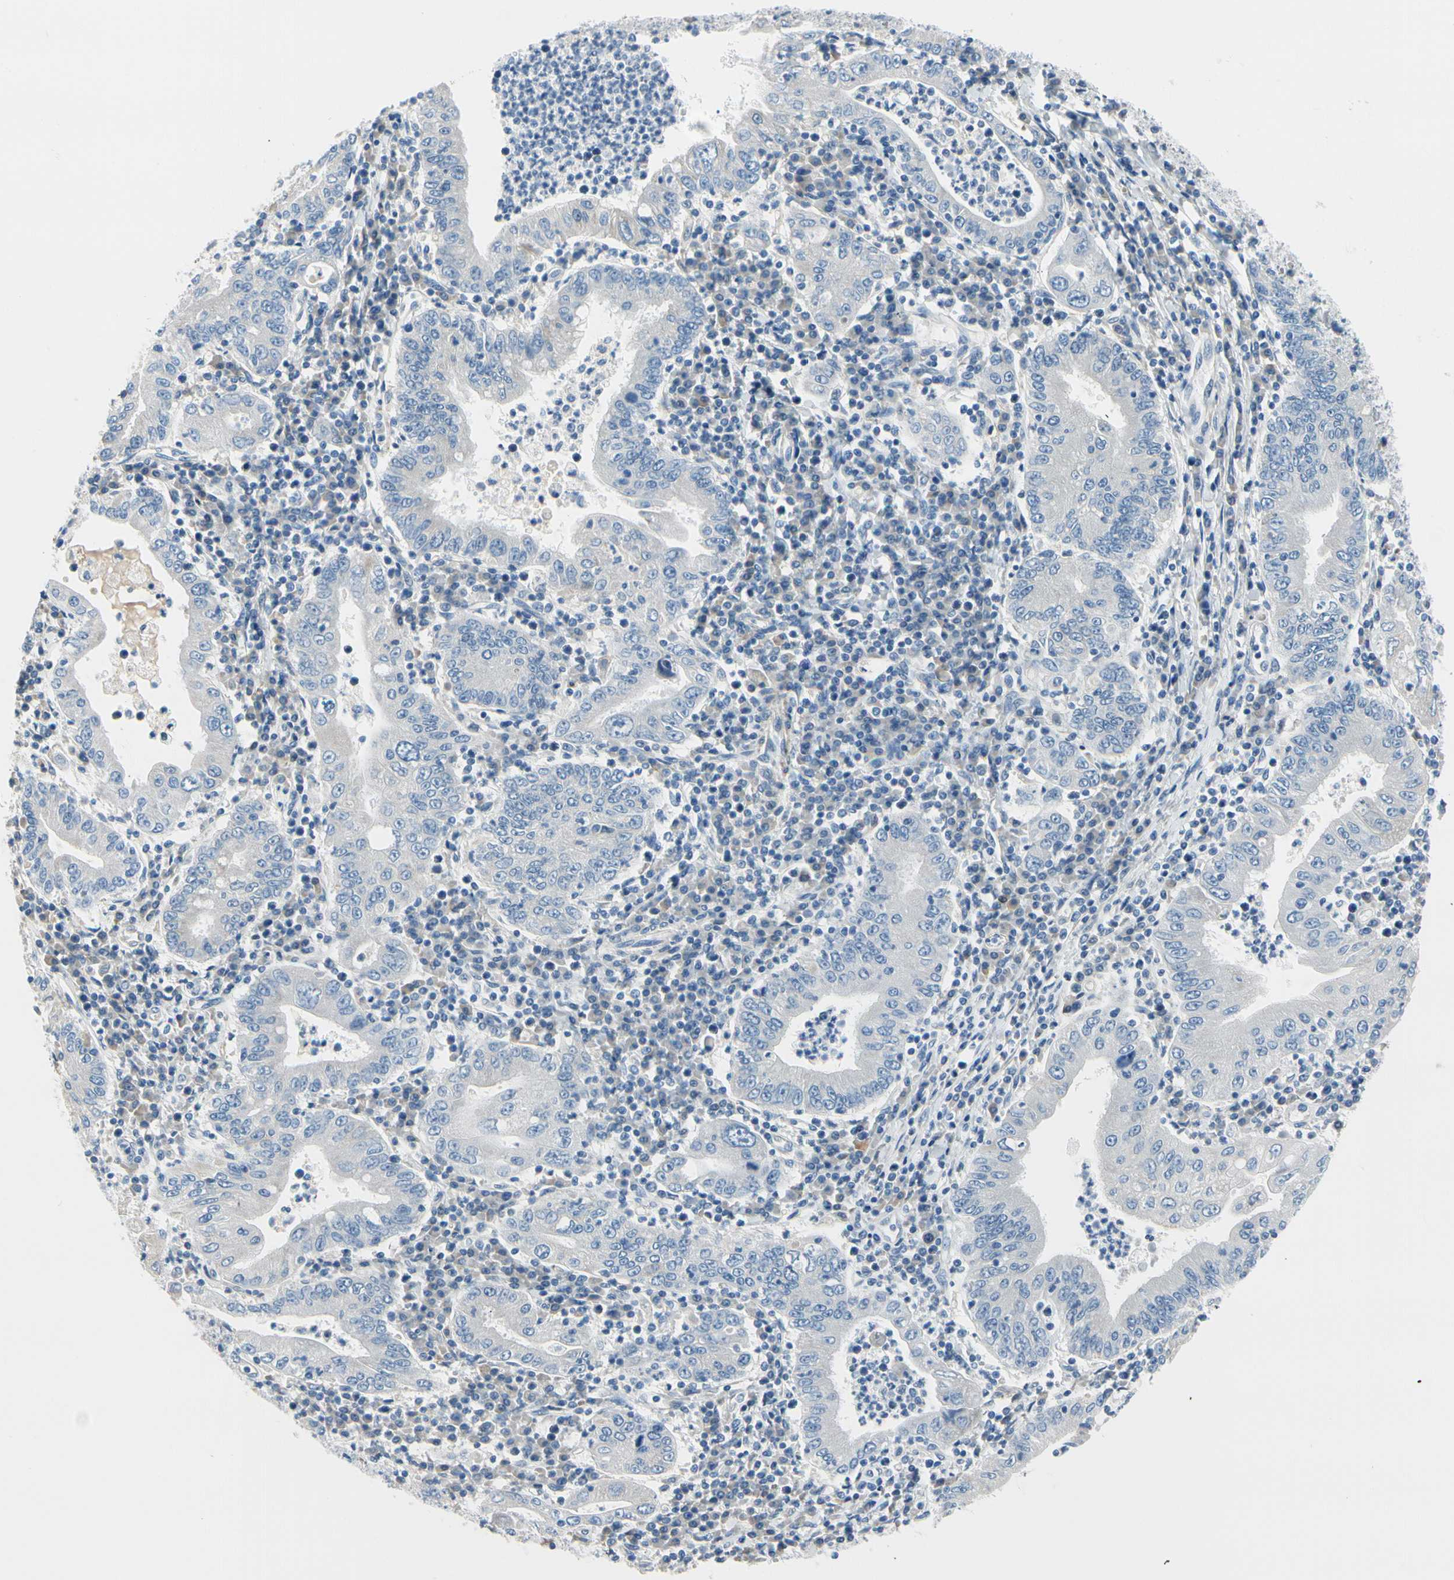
{"staining": {"intensity": "negative", "quantity": "none", "location": "none"}, "tissue": "stomach cancer", "cell_type": "Tumor cells", "image_type": "cancer", "snomed": [{"axis": "morphology", "description": "Normal tissue, NOS"}, {"axis": "morphology", "description": "Adenocarcinoma, NOS"}, {"axis": "topography", "description": "Esophagus"}, {"axis": "topography", "description": "Stomach, upper"}, {"axis": "topography", "description": "Peripheral nerve tissue"}], "caption": "High magnification brightfield microscopy of adenocarcinoma (stomach) stained with DAB (brown) and counterstained with hematoxylin (blue): tumor cells show no significant positivity.", "gene": "FCER2", "patient": {"sex": "male", "age": 62}}